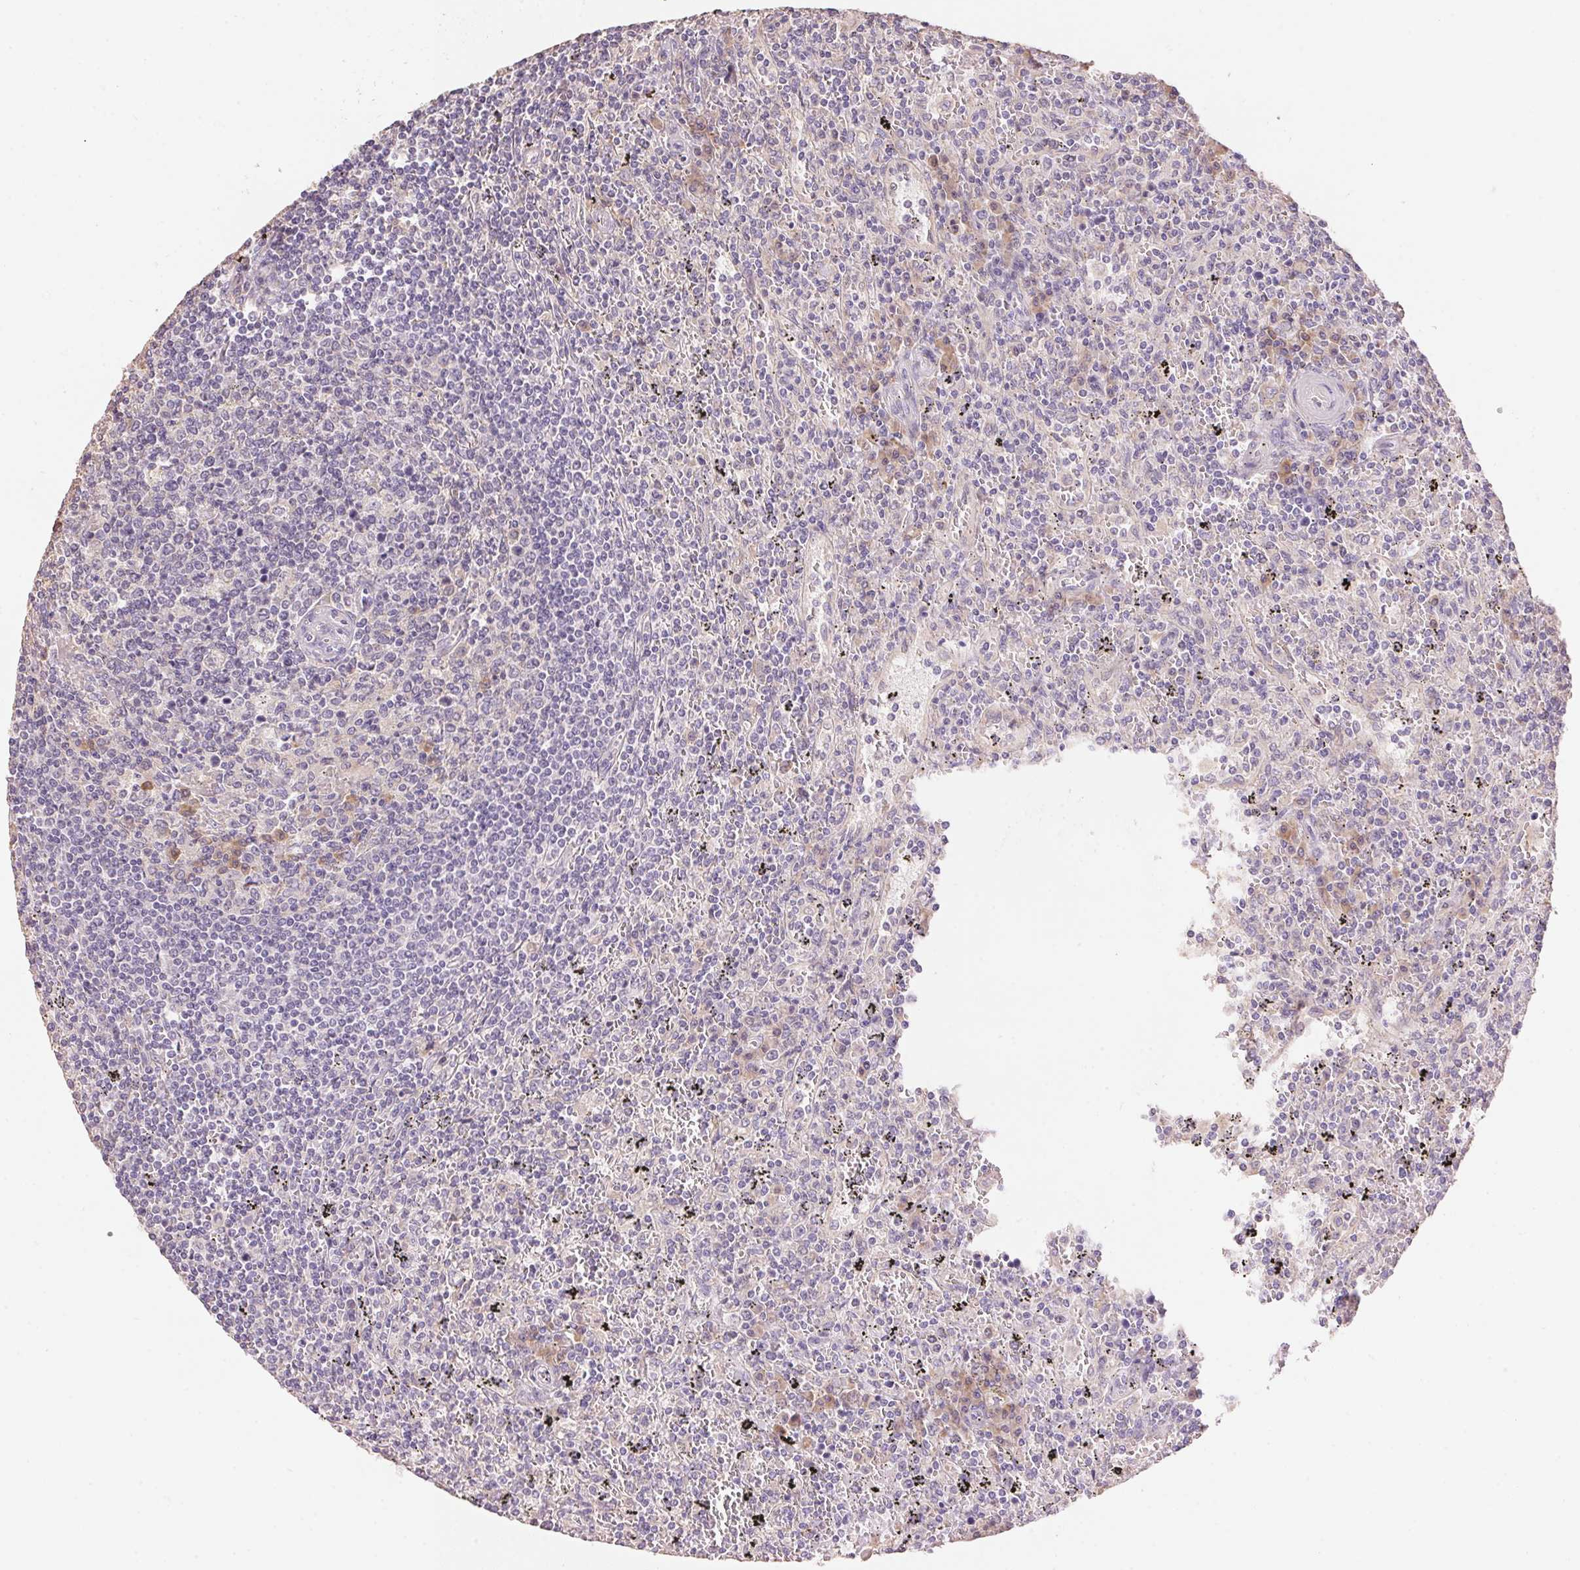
{"staining": {"intensity": "negative", "quantity": "none", "location": "none"}, "tissue": "lymphoma", "cell_type": "Tumor cells", "image_type": "cancer", "snomed": [{"axis": "morphology", "description": "Malignant lymphoma, non-Hodgkin's type, Low grade"}, {"axis": "topography", "description": "Spleen"}], "caption": "The photomicrograph shows no significant staining in tumor cells of lymphoma.", "gene": "LYZL6", "patient": {"sex": "male", "age": 62}}